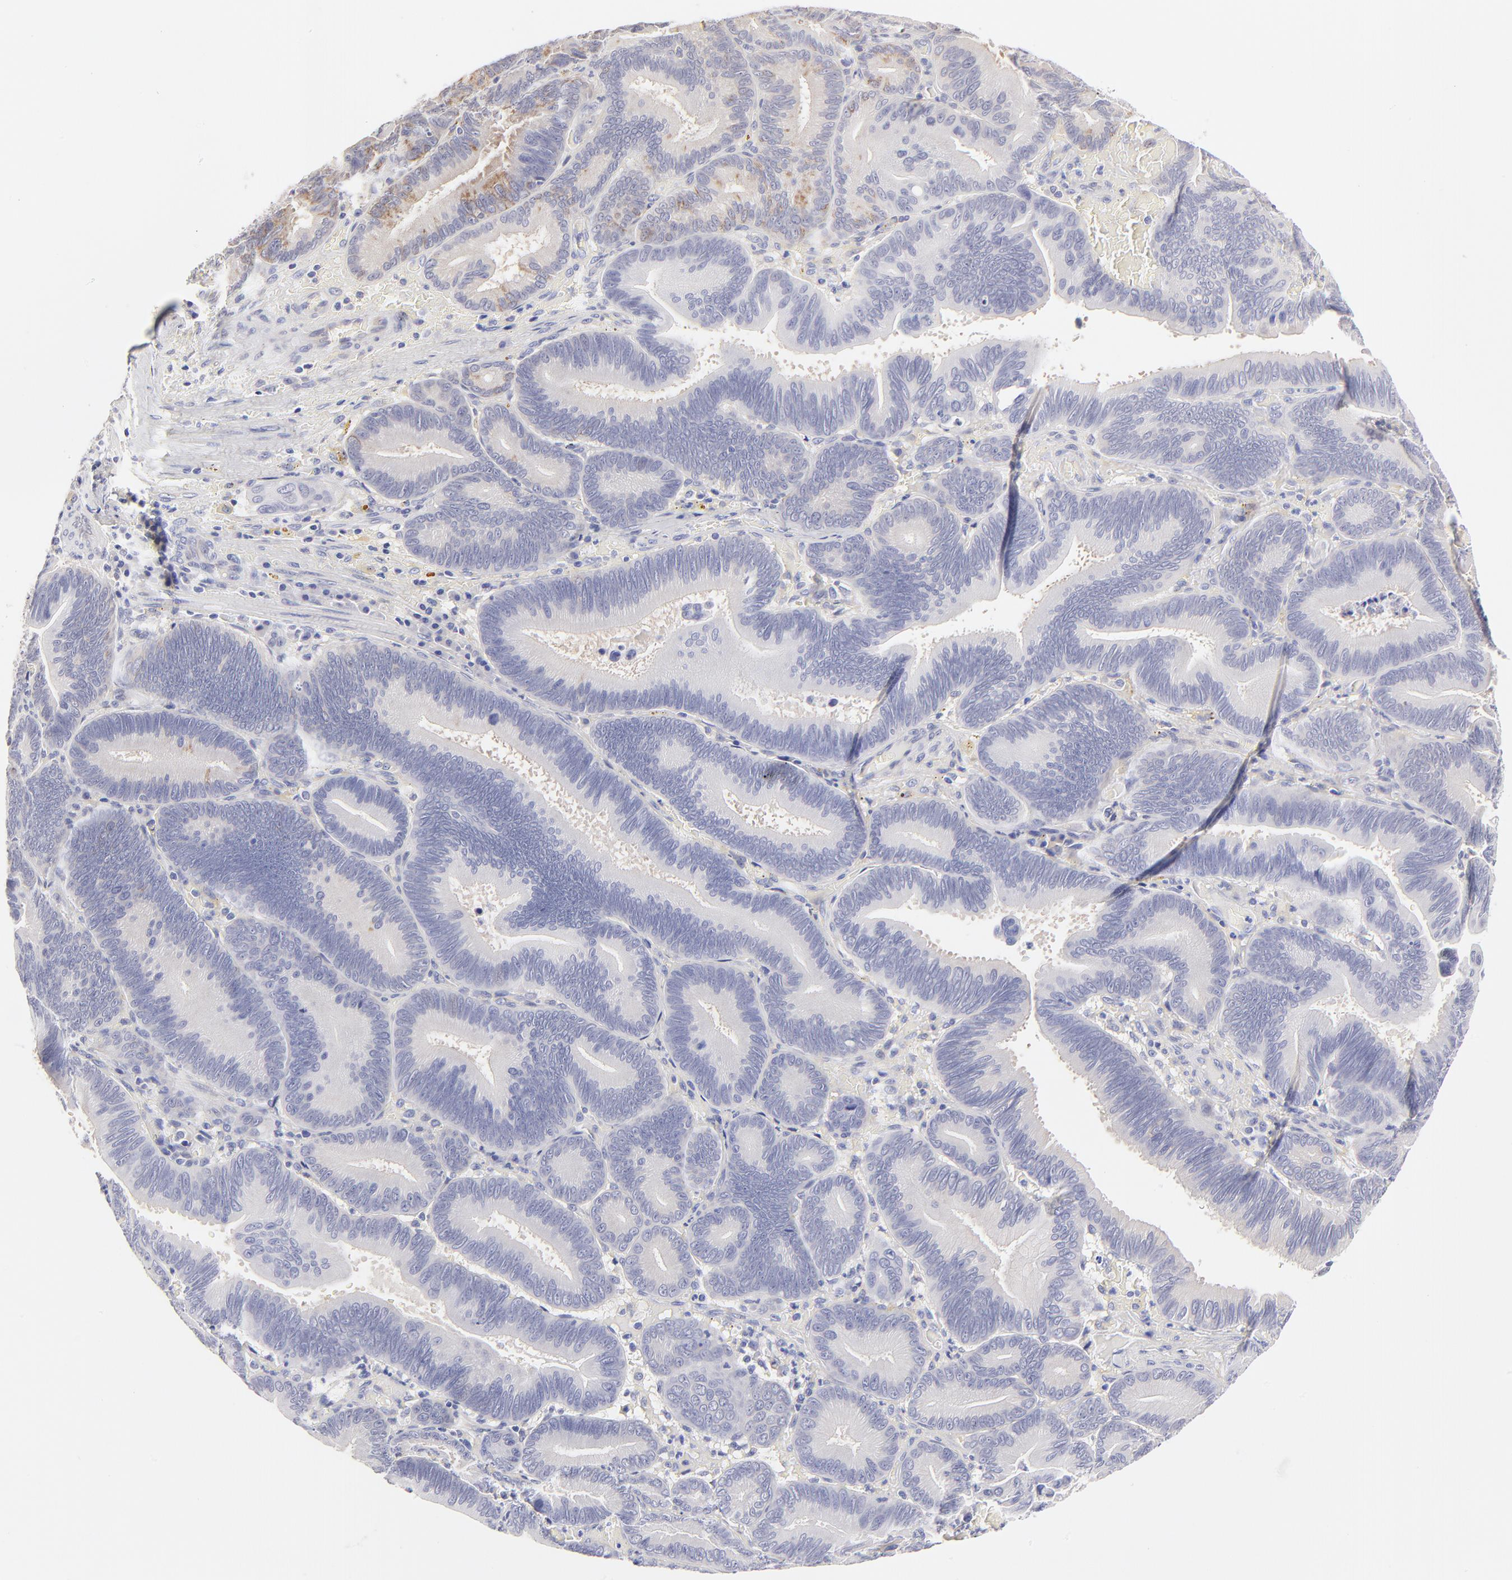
{"staining": {"intensity": "negative", "quantity": "none", "location": "none"}, "tissue": "pancreatic cancer", "cell_type": "Tumor cells", "image_type": "cancer", "snomed": [{"axis": "morphology", "description": "Adenocarcinoma, NOS"}, {"axis": "topography", "description": "Pancreas"}], "caption": "Tumor cells are negative for protein expression in human pancreatic cancer.", "gene": "BTG2", "patient": {"sex": "male", "age": 82}}